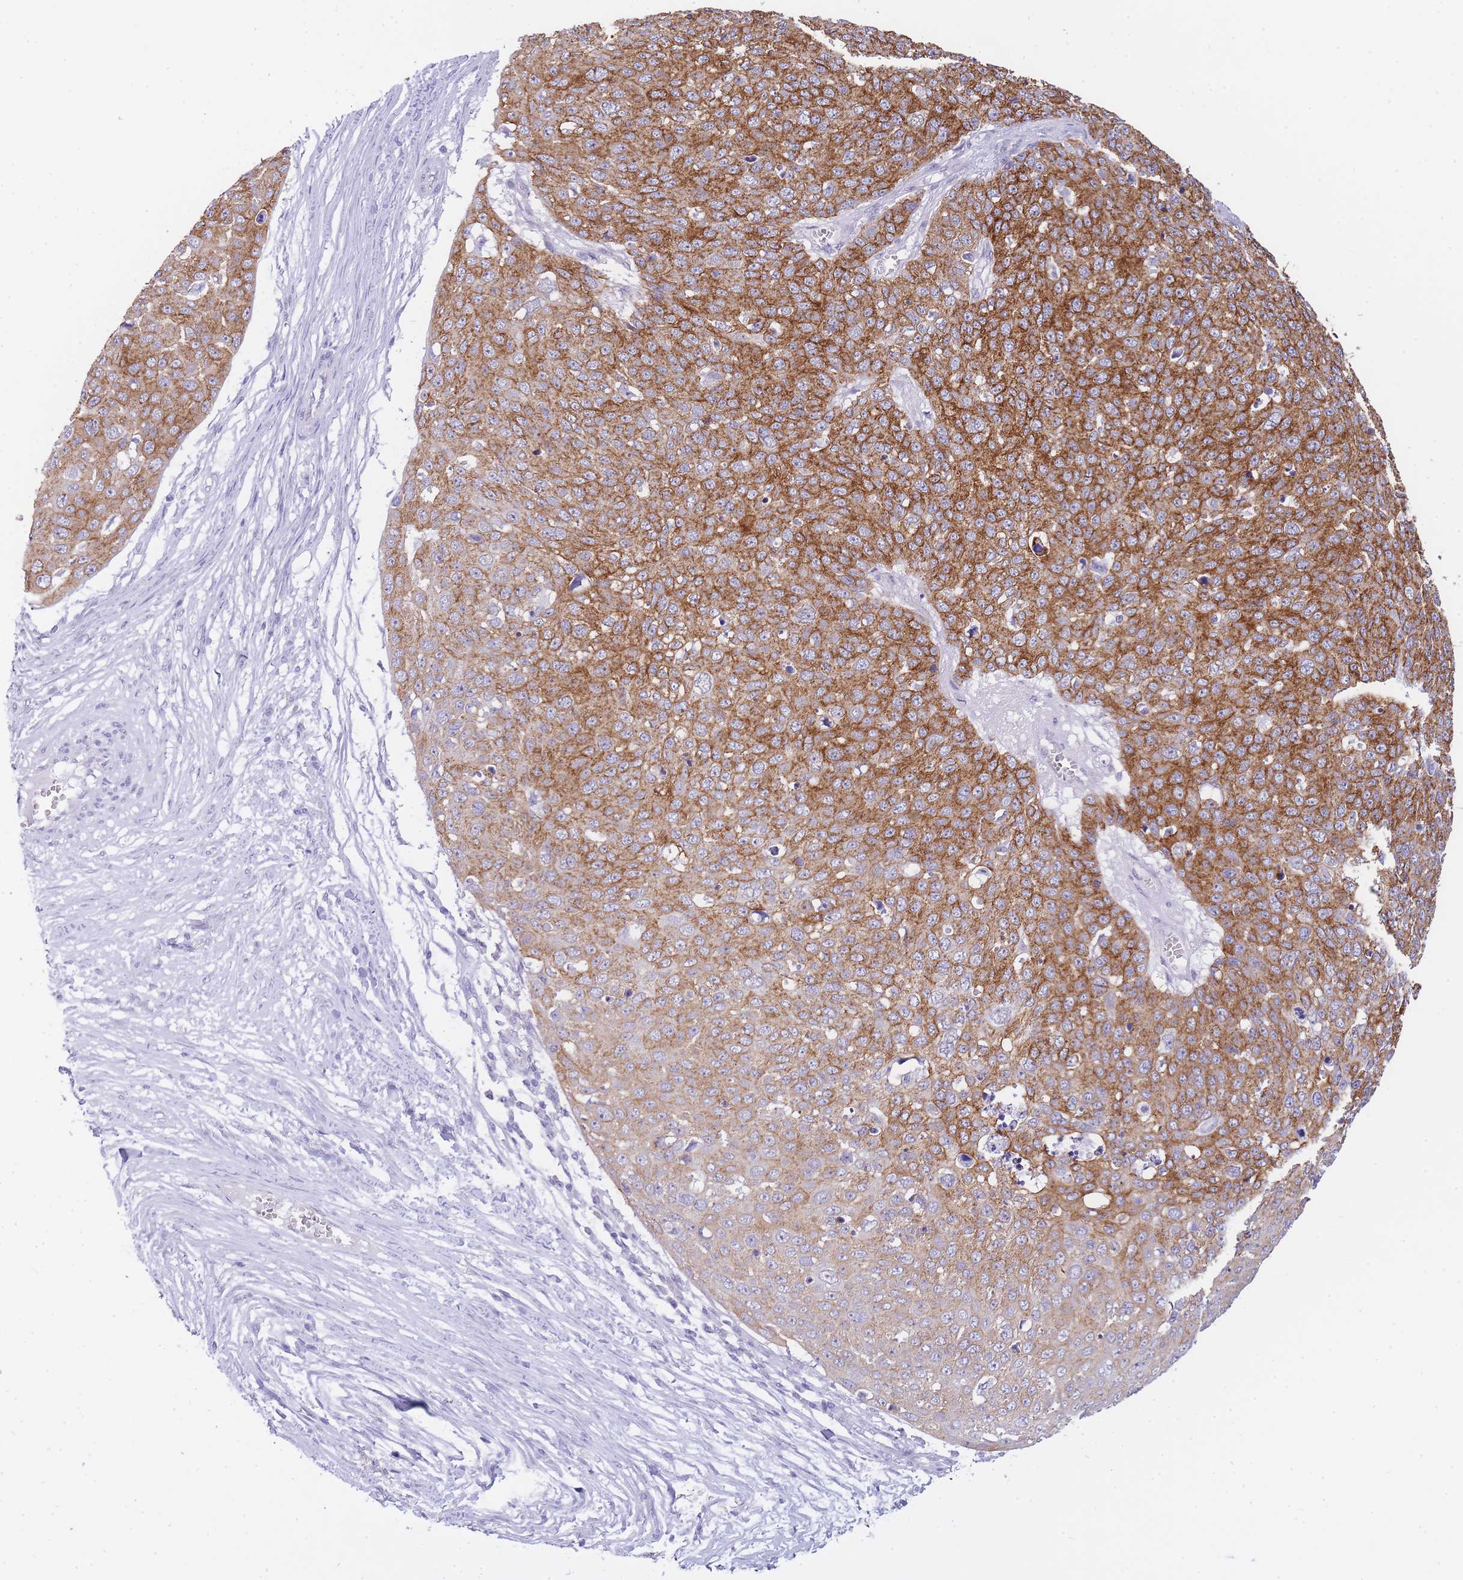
{"staining": {"intensity": "strong", "quantity": ">75%", "location": "cytoplasmic/membranous"}, "tissue": "skin cancer", "cell_type": "Tumor cells", "image_type": "cancer", "snomed": [{"axis": "morphology", "description": "Squamous cell carcinoma, NOS"}, {"axis": "topography", "description": "Skin"}], "caption": "Protein positivity by immunohistochemistry shows strong cytoplasmic/membranous expression in approximately >75% of tumor cells in squamous cell carcinoma (skin). (DAB (3,3'-diaminobenzidine) IHC, brown staining for protein, blue staining for nuclei).", "gene": "FRAT2", "patient": {"sex": "male", "age": 71}}